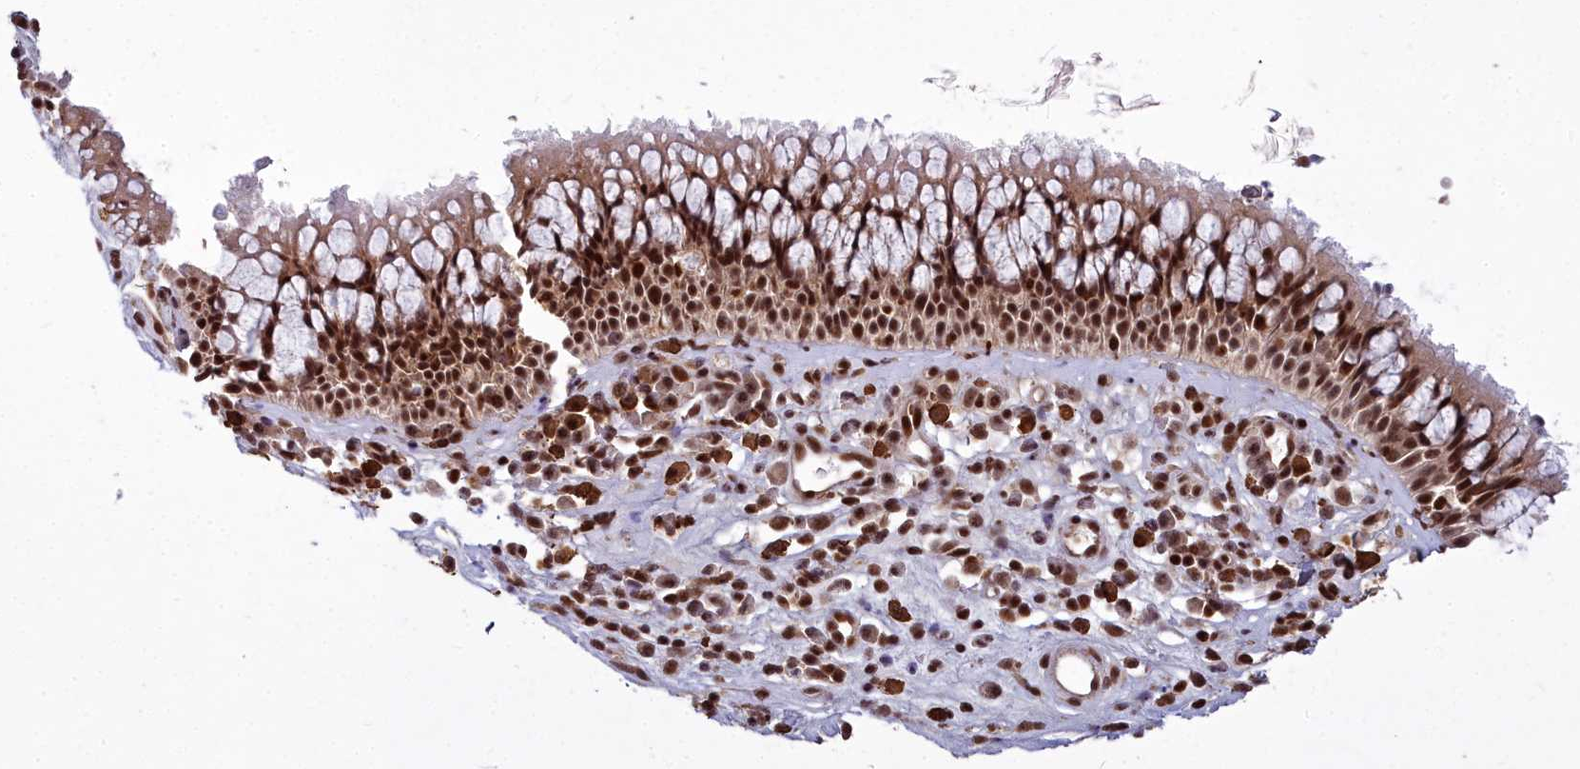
{"staining": {"intensity": "strong", "quantity": ">75%", "location": "nuclear"}, "tissue": "nasopharynx", "cell_type": "Respiratory epithelial cells", "image_type": "normal", "snomed": [{"axis": "morphology", "description": "Normal tissue, NOS"}, {"axis": "morphology", "description": "Inflammation, NOS"}, {"axis": "morphology", "description": "Malignant melanoma, Metastatic site"}, {"axis": "topography", "description": "Nasopharynx"}], "caption": "Immunohistochemistry (IHC) photomicrograph of unremarkable human nasopharynx stained for a protein (brown), which reveals high levels of strong nuclear expression in about >75% of respiratory epithelial cells.", "gene": "GMEB1", "patient": {"sex": "male", "age": 70}}